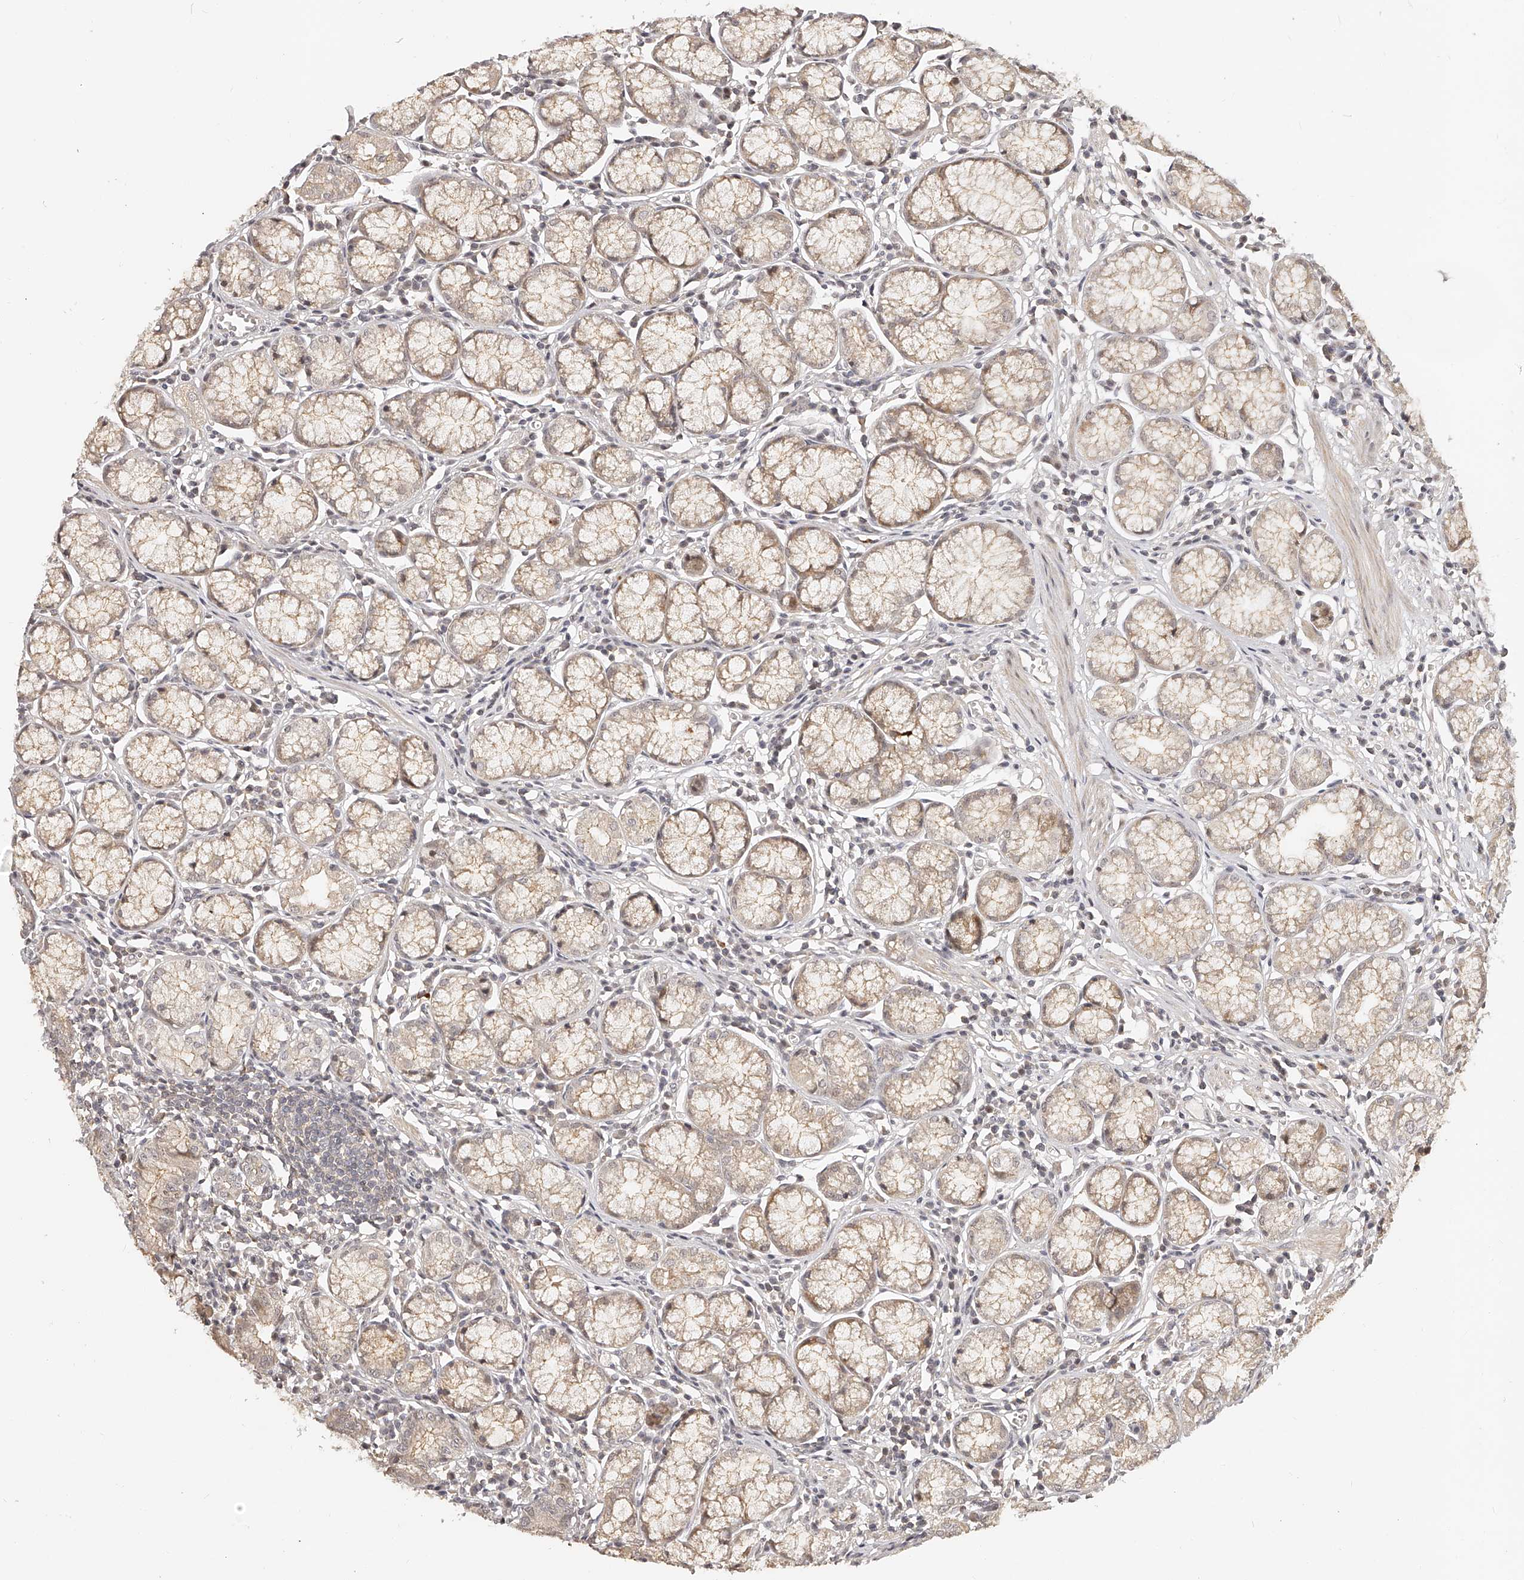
{"staining": {"intensity": "weak", "quantity": "25%-75%", "location": "cytoplasmic/membranous"}, "tissue": "stomach", "cell_type": "Glandular cells", "image_type": "normal", "snomed": [{"axis": "morphology", "description": "Normal tissue, NOS"}, {"axis": "topography", "description": "Stomach"}], "caption": "Benign stomach shows weak cytoplasmic/membranous staining in about 25%-75% of glandular cells.", "gene": "ZNF789", "patient": {"sex": "male", "age": 55}}